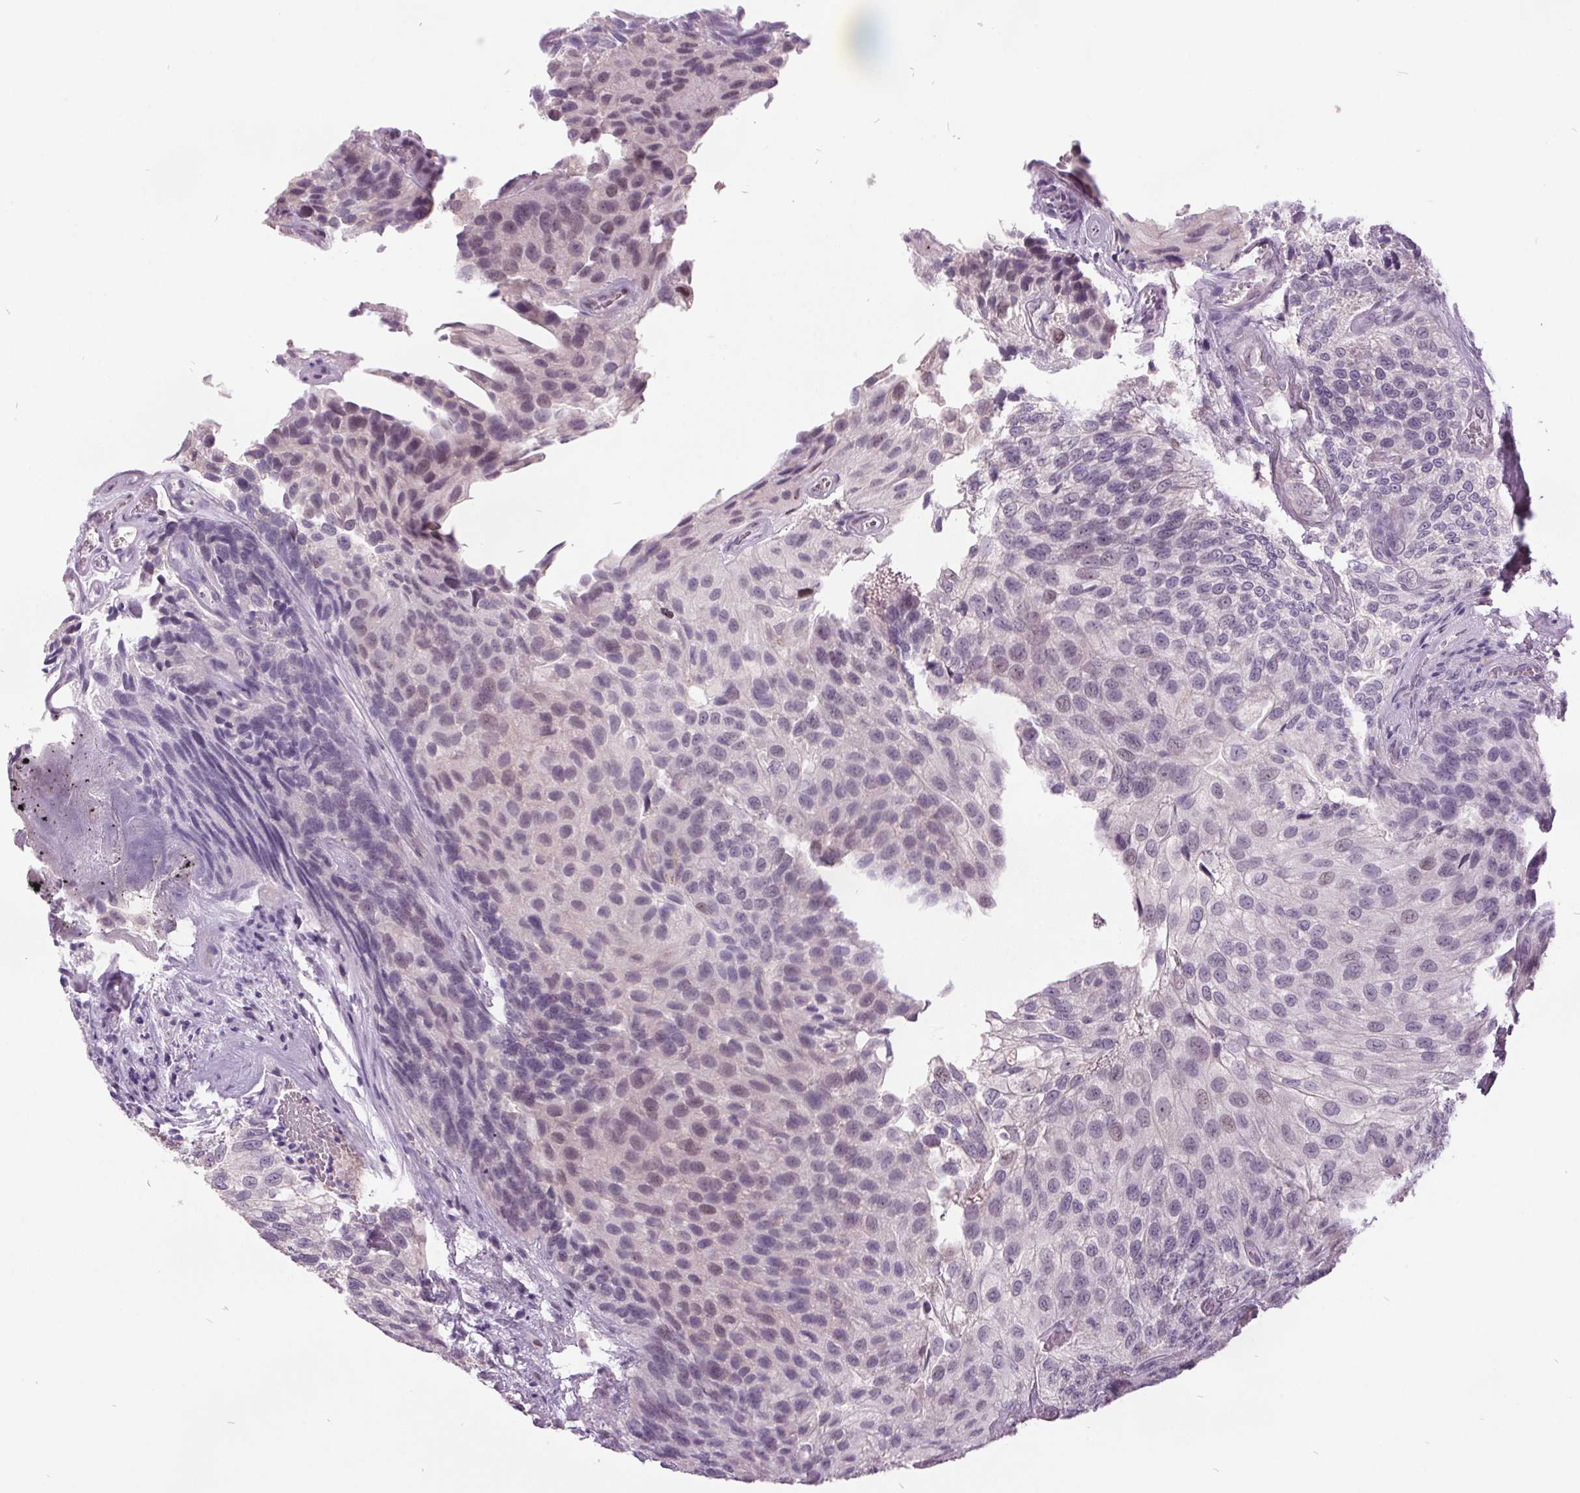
{"staining": {"intensity": "negative", "quantity": "none", "location": "none"}, "tissue": "urothelial cancer", "cell_type": "Tumor cells", "image_type": "cancer", "snomed": [{"axis": "morphology", "description": "Urothelial carcinoma, NOS"}, {"axis": "topography", "description": "Urinary bladder"}], "caption": "Tumor cells are negative for brown protein staining in transitional cell carcinoma.", "gene": "C2orf16", "patient": {"sex": "male", "age": 87}}